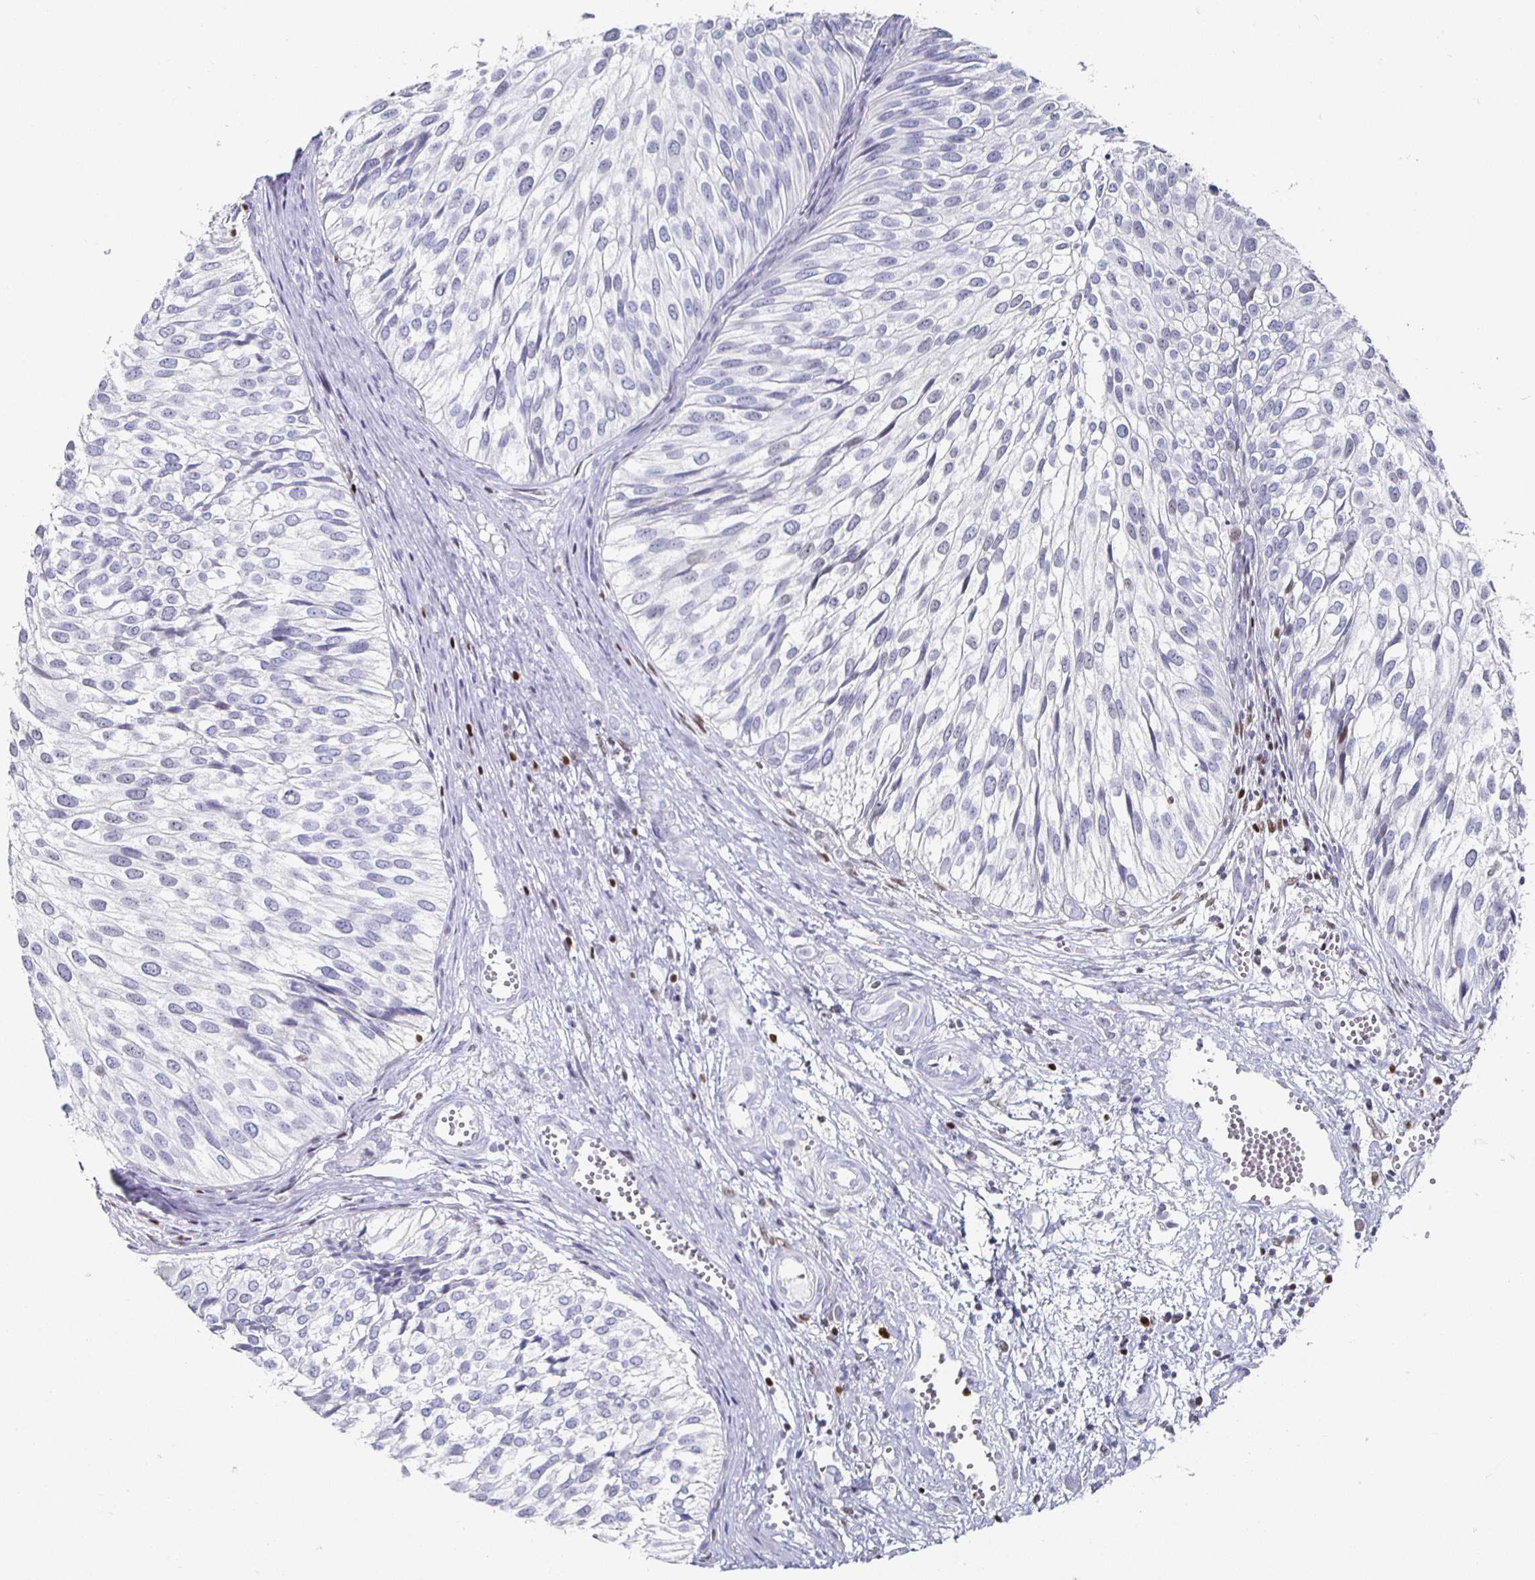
{"staining": {"intensity": "negative", "quantity": "none", "location": "none"}, "tissue": "urothelial cancer", "cell_type": "Tumor cells", "image_type": "cancer", "snomed": [{"axis": "morphology", "description": "Urothelial carcinoma, Low grade"}, {"axis": "topography", "description": "Urinary bladder"}], "caption": "IHC histopathology image of neoplastic tissue: urothelial cancer stained with DAB demonstrates no significant protein staining in tumor cells.", "gene": "RUNX2", "patient": {"sex": "male", "age": 91}}